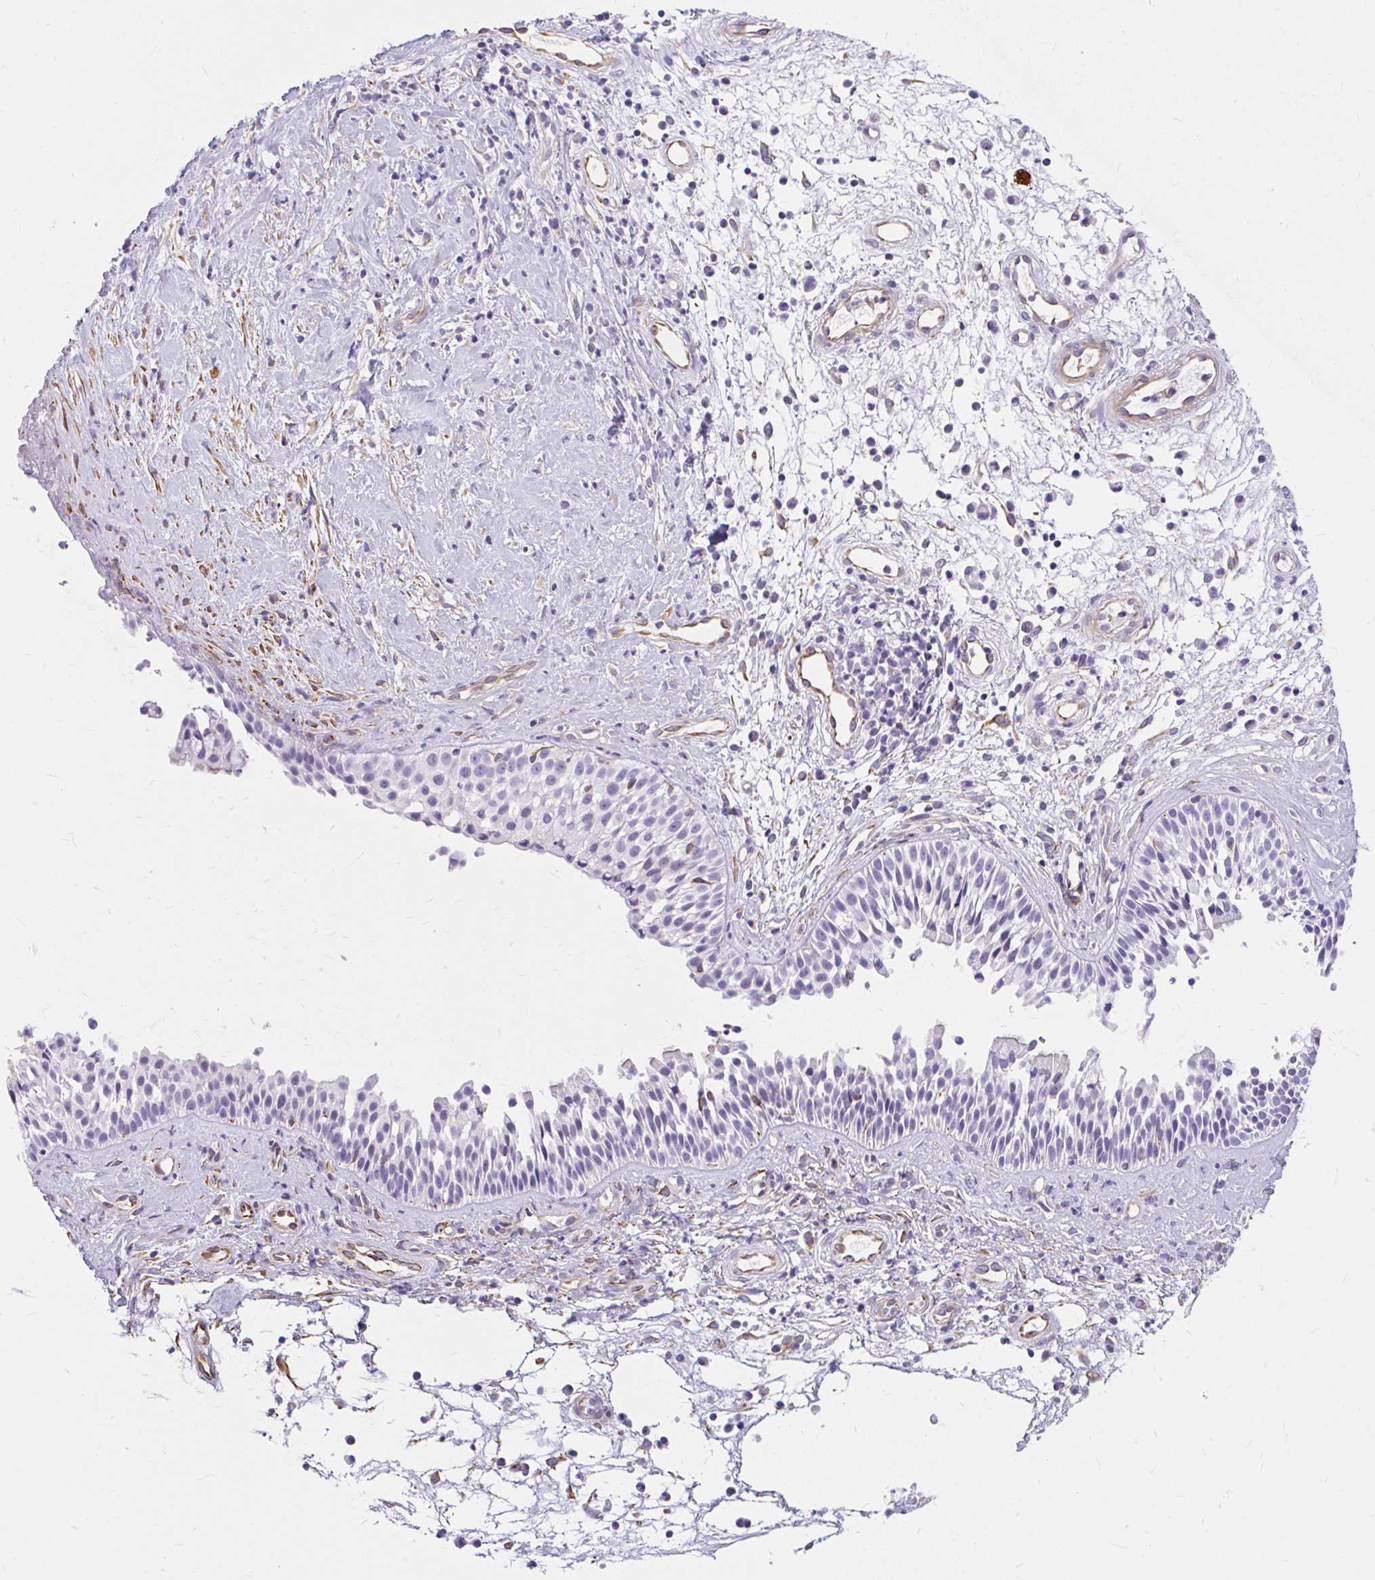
{"staining": {"intensity": "negative", "quantity": "none", "location": "none"}, "tissue": "nasopharynx", "cell_type": "Respiratory epithelial cells", "image_type": "normal", "snomed": [{"axis": "morphology", "description": "Normal tissue, NOS"}, {"axis": "topography", "description": "Nasopharynx"}], "caption": "IHC image of benign nasopharynx: human nasopharynx stained with DAB reveals no significant protein expression in respiratory epithelial cells. The staining was performed using DAB to visualize the protein expression in brown, while the nuclei were stained in blue with hematoxylin (Magnification: 20x).", "gene": "FAM83C", "patient": {"sex": "male", "age": 56}}